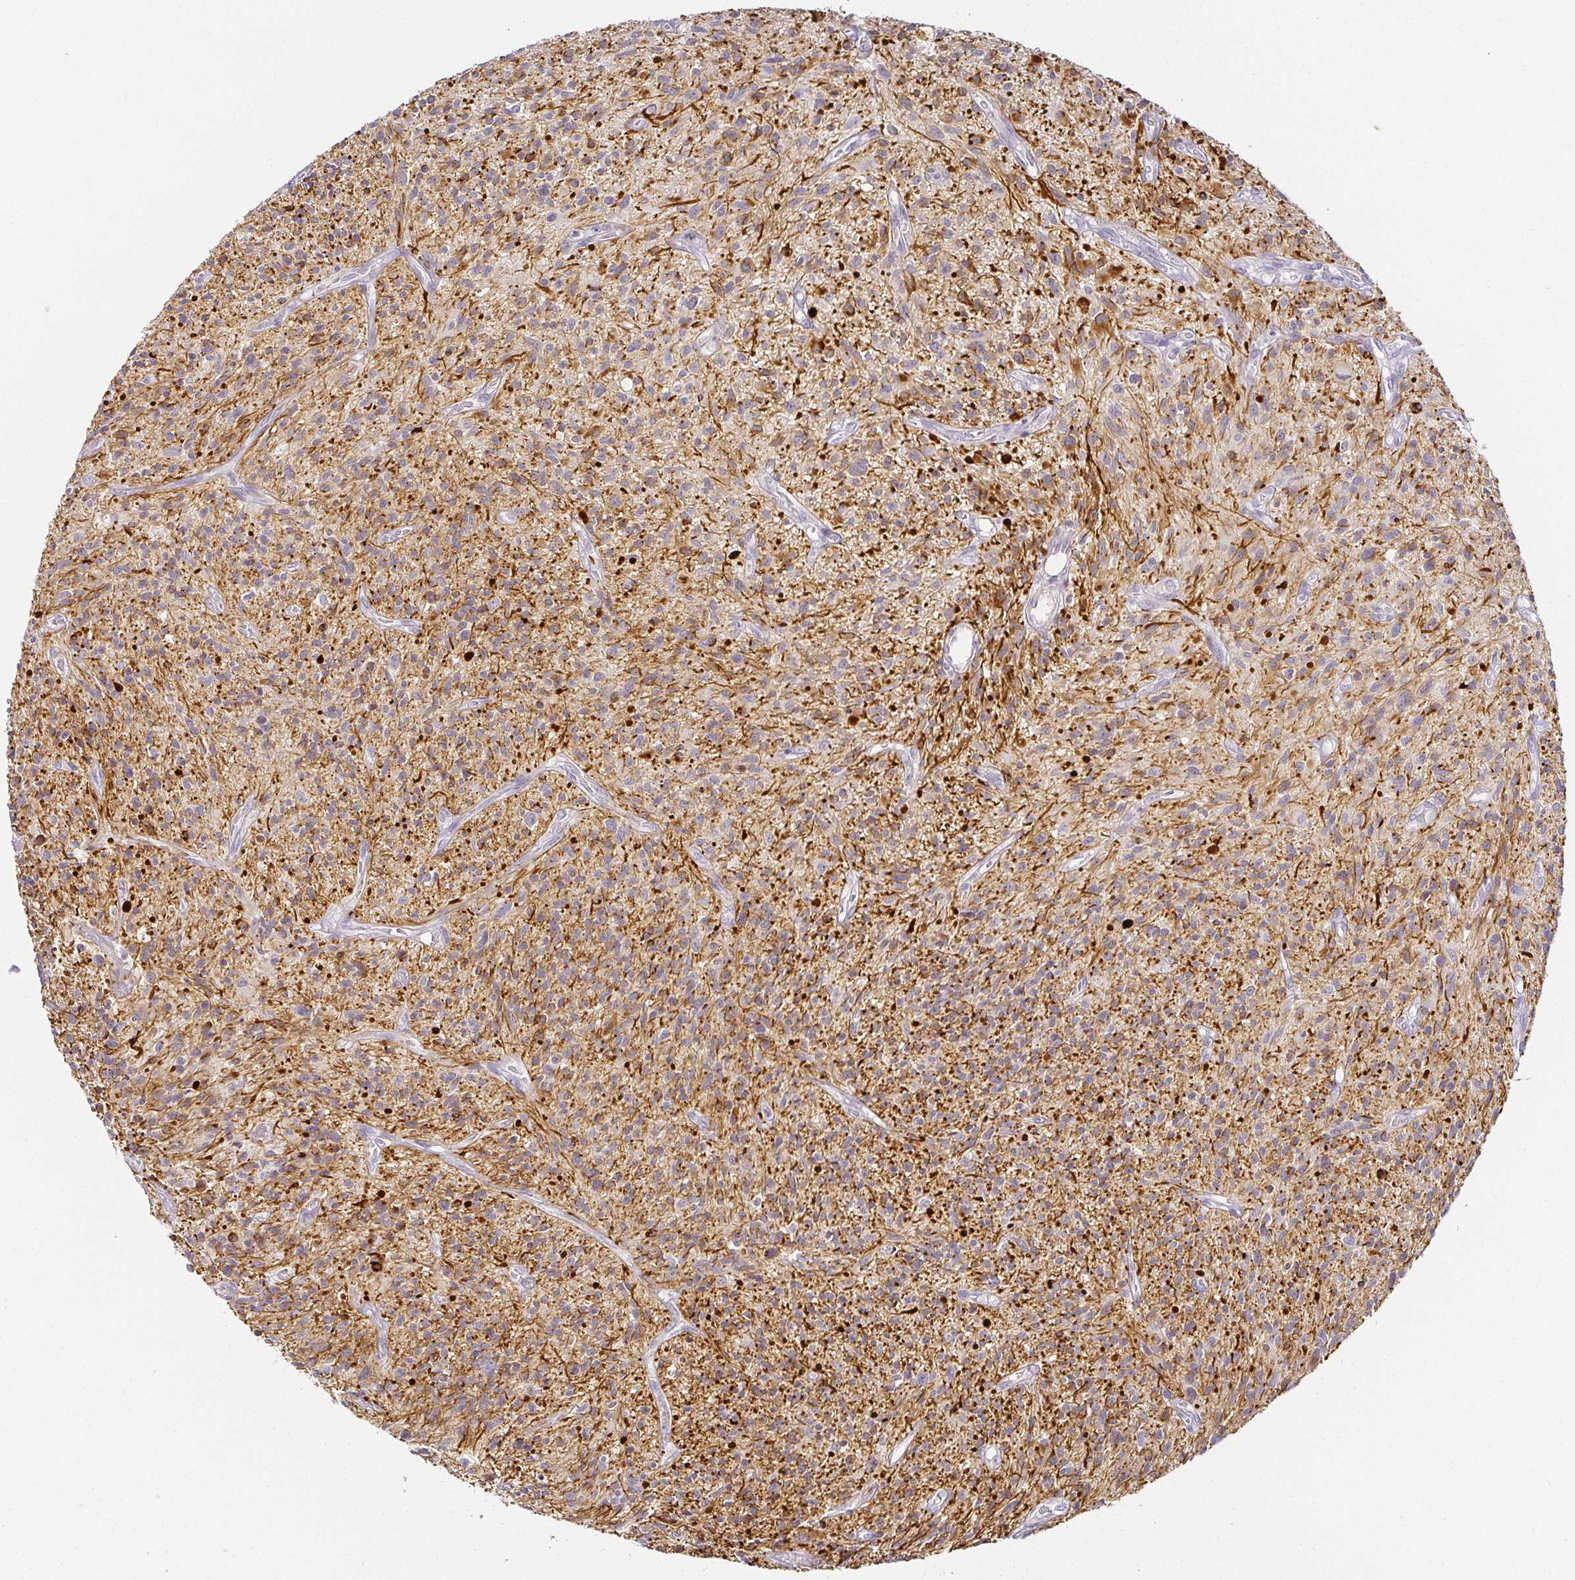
{"staining": {"intensity": "negative", "quantity": "none", "location": "none"}, "tissue": "glioma", "cell_type": "Tumor cells", "image_type": "cancer", "snomed": [{"axis": "morphology", "description": "Glioma, malignant, High grade"}, {"axis": "topography", "description": "Brain"}], "caption": "Tumor cells show no significant positivity in glioma.", "gene": "ACAN", "patient": {"sex": "male", "age": 75}}